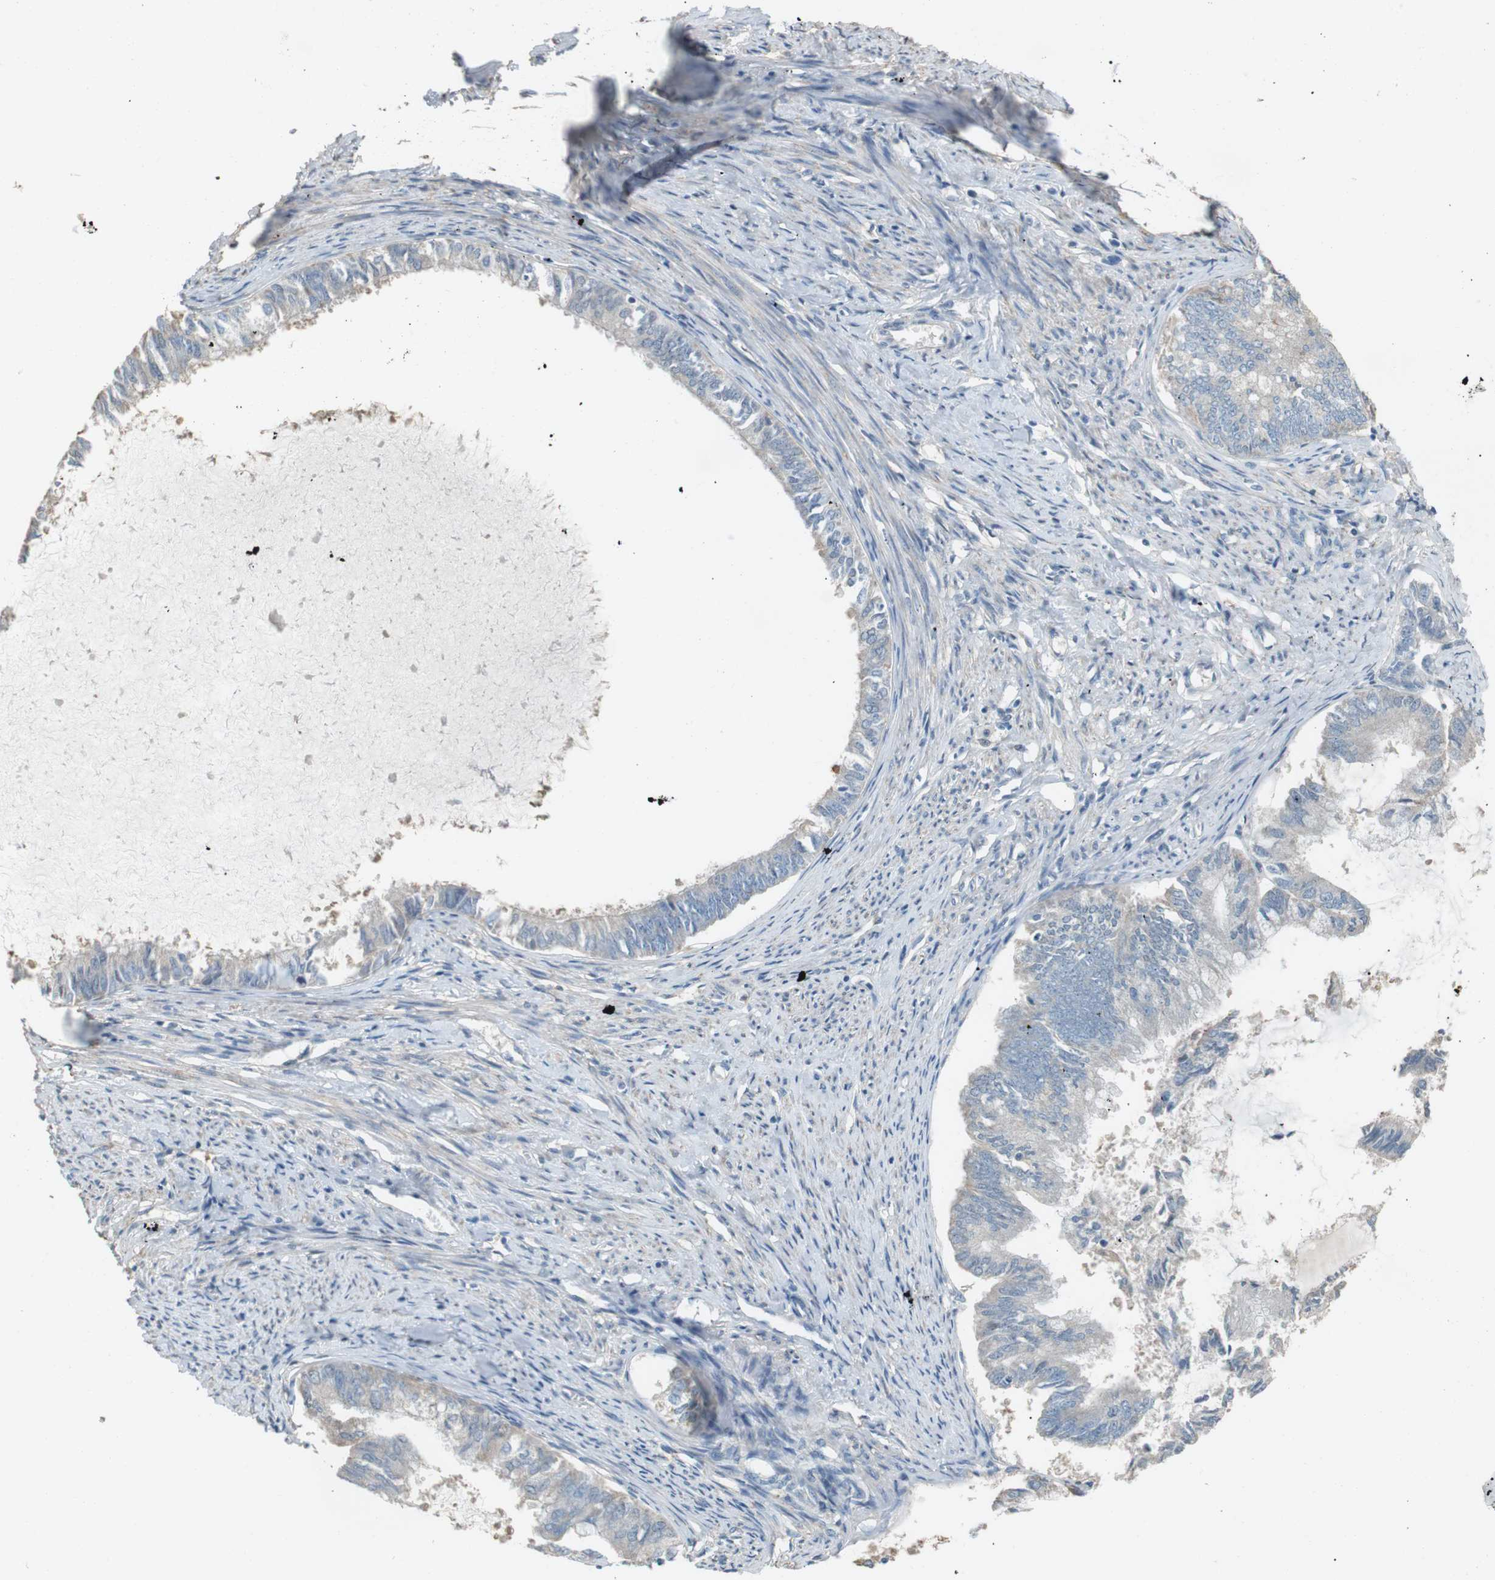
{"staining": {"intensity": "negative", "quantity": "none", "location": "none"}, "tissue": "endometrial cancer", "cell_type": "Tumor cells", "image_type": "cancer", "snomed": [{"axis": "morphology", "description": "Adenocarcinoma, NOS"}, {"axis": "topography", "description": "Endometrium"}], "caption": "The histopathology image exhibits no significant staining in tumor cells of adenocarcinoma (endometrial).", "gene": "RTN3", "patient": {"sex": "female", "age": 86}}